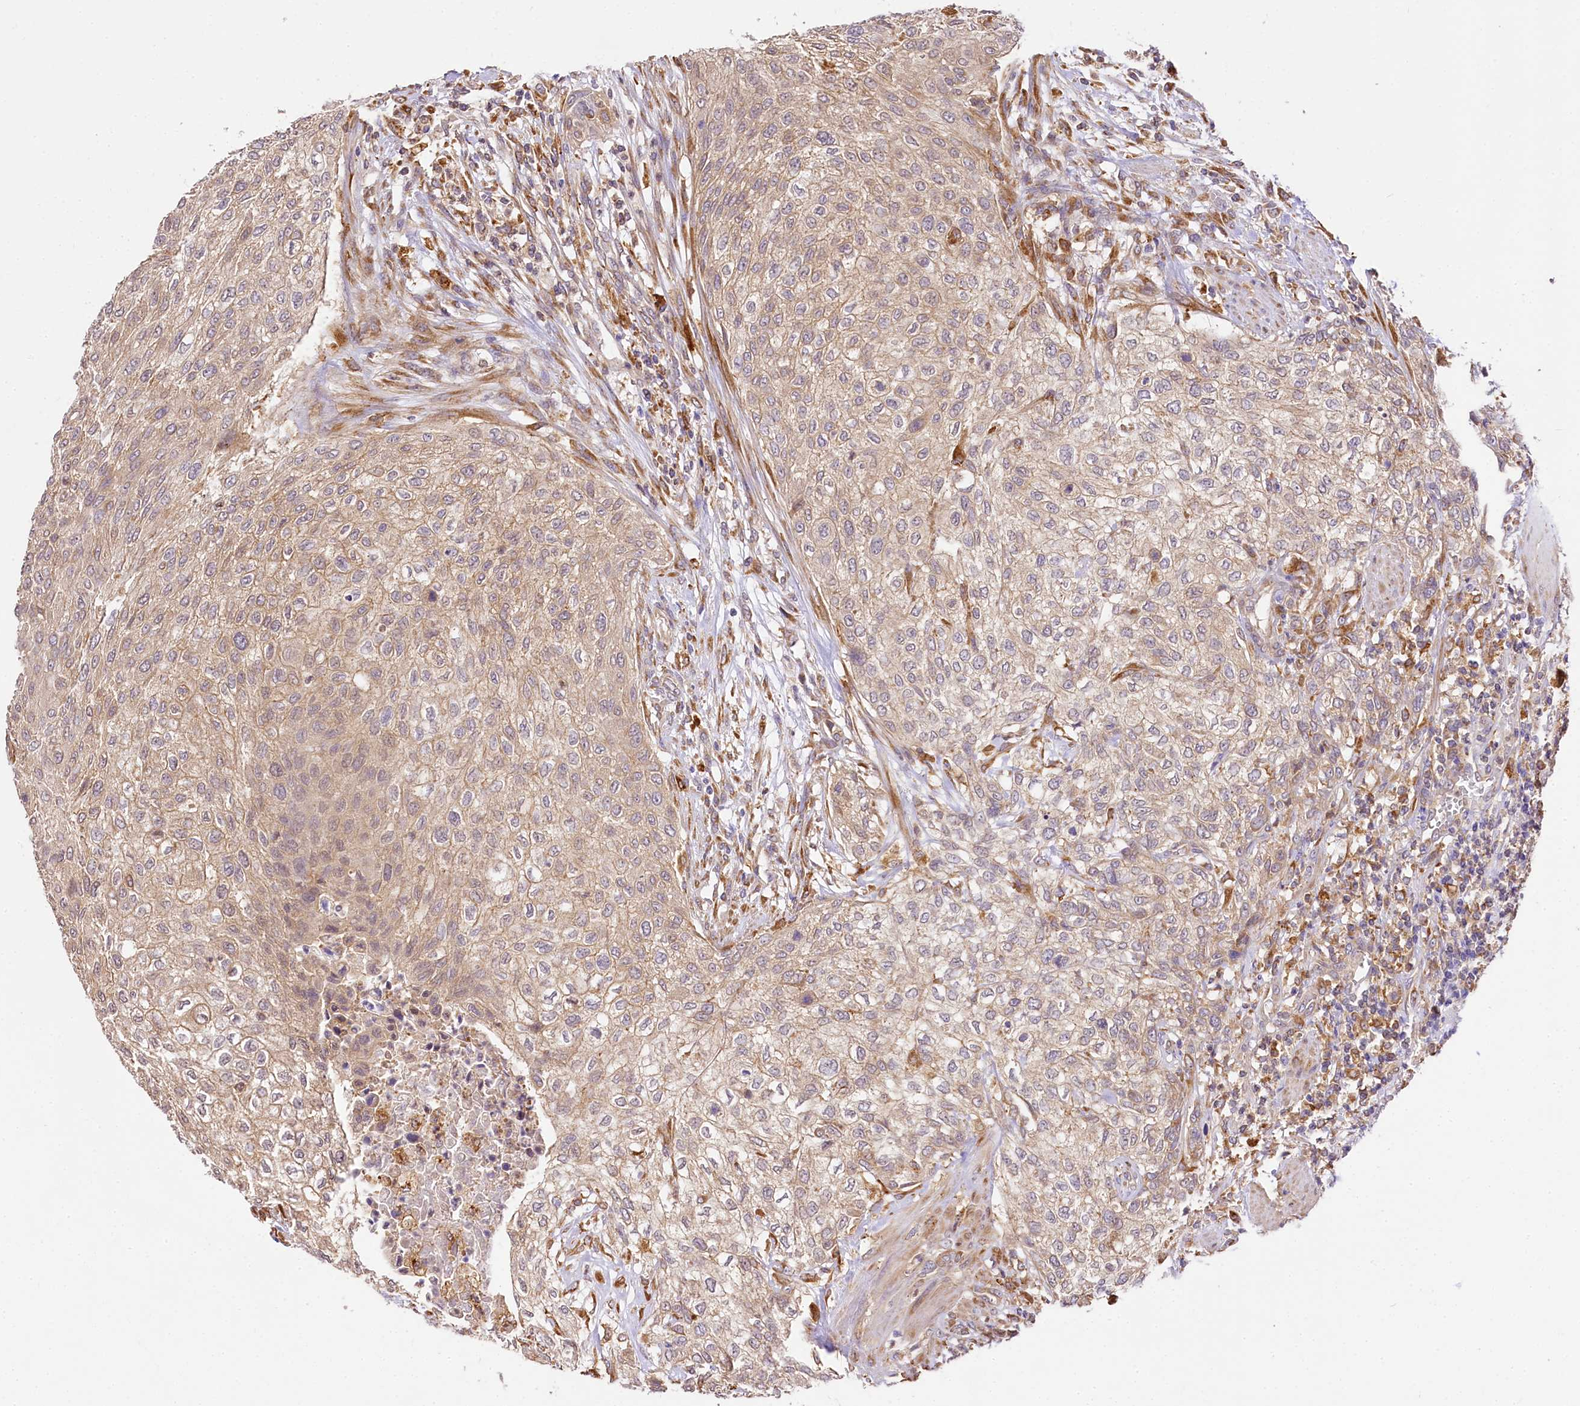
{"staining": {"intensity": "moderate", "quantity": ">75%", "location": "cytoplasmic/membranous"}, "tissue": "urothelial cancer", "cell_type": "Tumor cells", "image_type": "cancer", "snomed": [{"axis": "morphology", "description": "Urothelial carcinoma, High grade"}, {"axis": "topography", "description": "Urinary bladder"}], "caption": "Human urothelial cancer stained for a protein (brown) demonstrates moderate cytoplasmic/membranous positive expression in approximately >75% of tumor cells.", "gene": "PPIP5K2", "patient": {"sex": "male", "age": 35}}